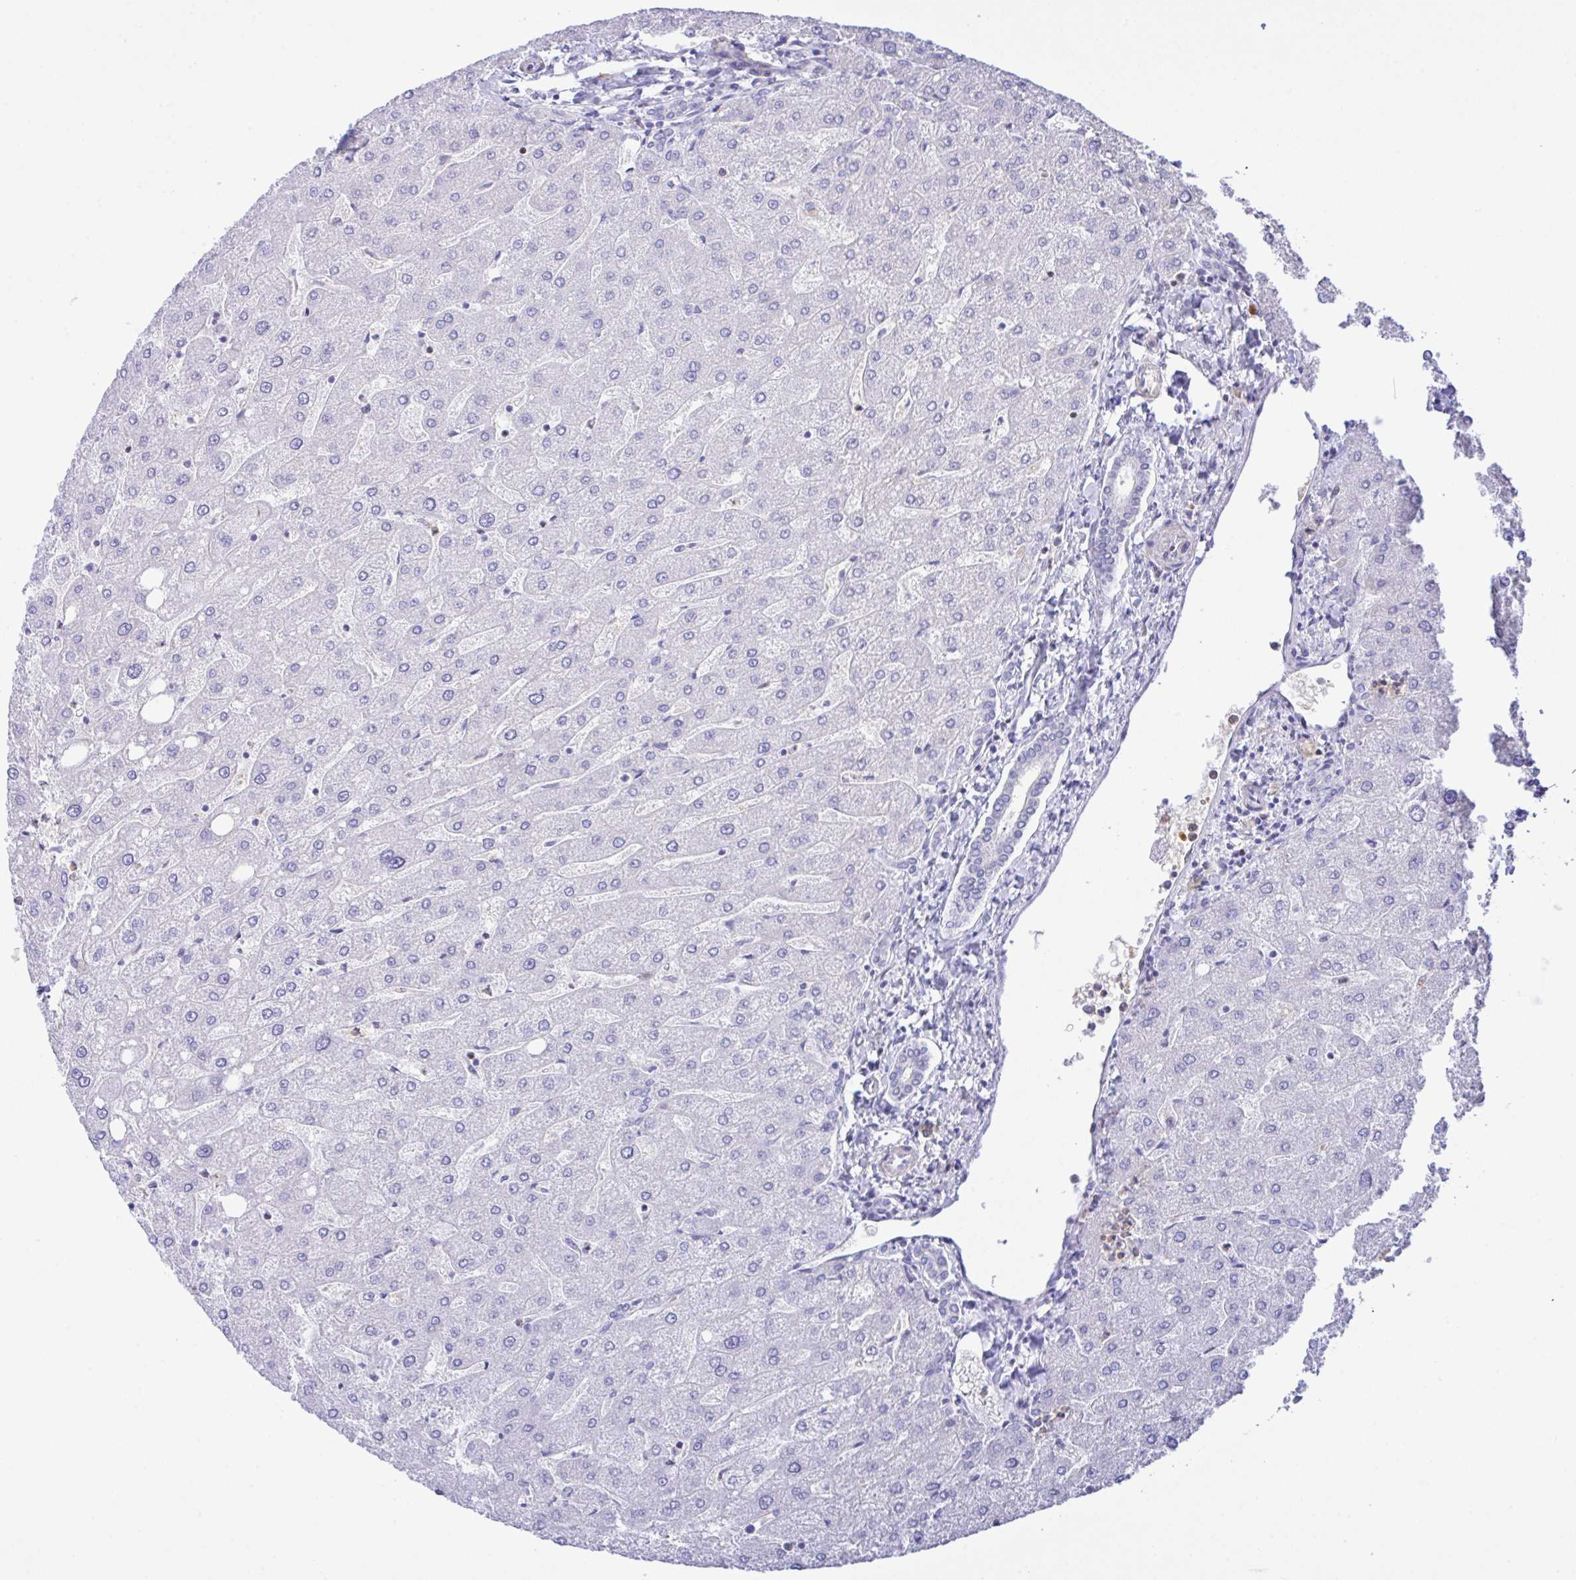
{"staining": {"intensity": "negative", "quantity": "none", "location": "none"}, "tissue": "liver", "cell_type": "Cholangiocytes", "image_type": "normal", "snomed": [{"axis": "morphology", "description": "Normal tissue, NOS"}, {"axis": "topography", "description": "Liver"}], "caption": "Cholangiocytes are negative for brown protein staining in unremarkable liver. (Brightfield microscopy of DAB (3,3'-diaminobenzidine) immunohistochemistry (IHC) at high magnification).", "gene": "ZNF221", "patient": {"sex": "male", "age": 67}}